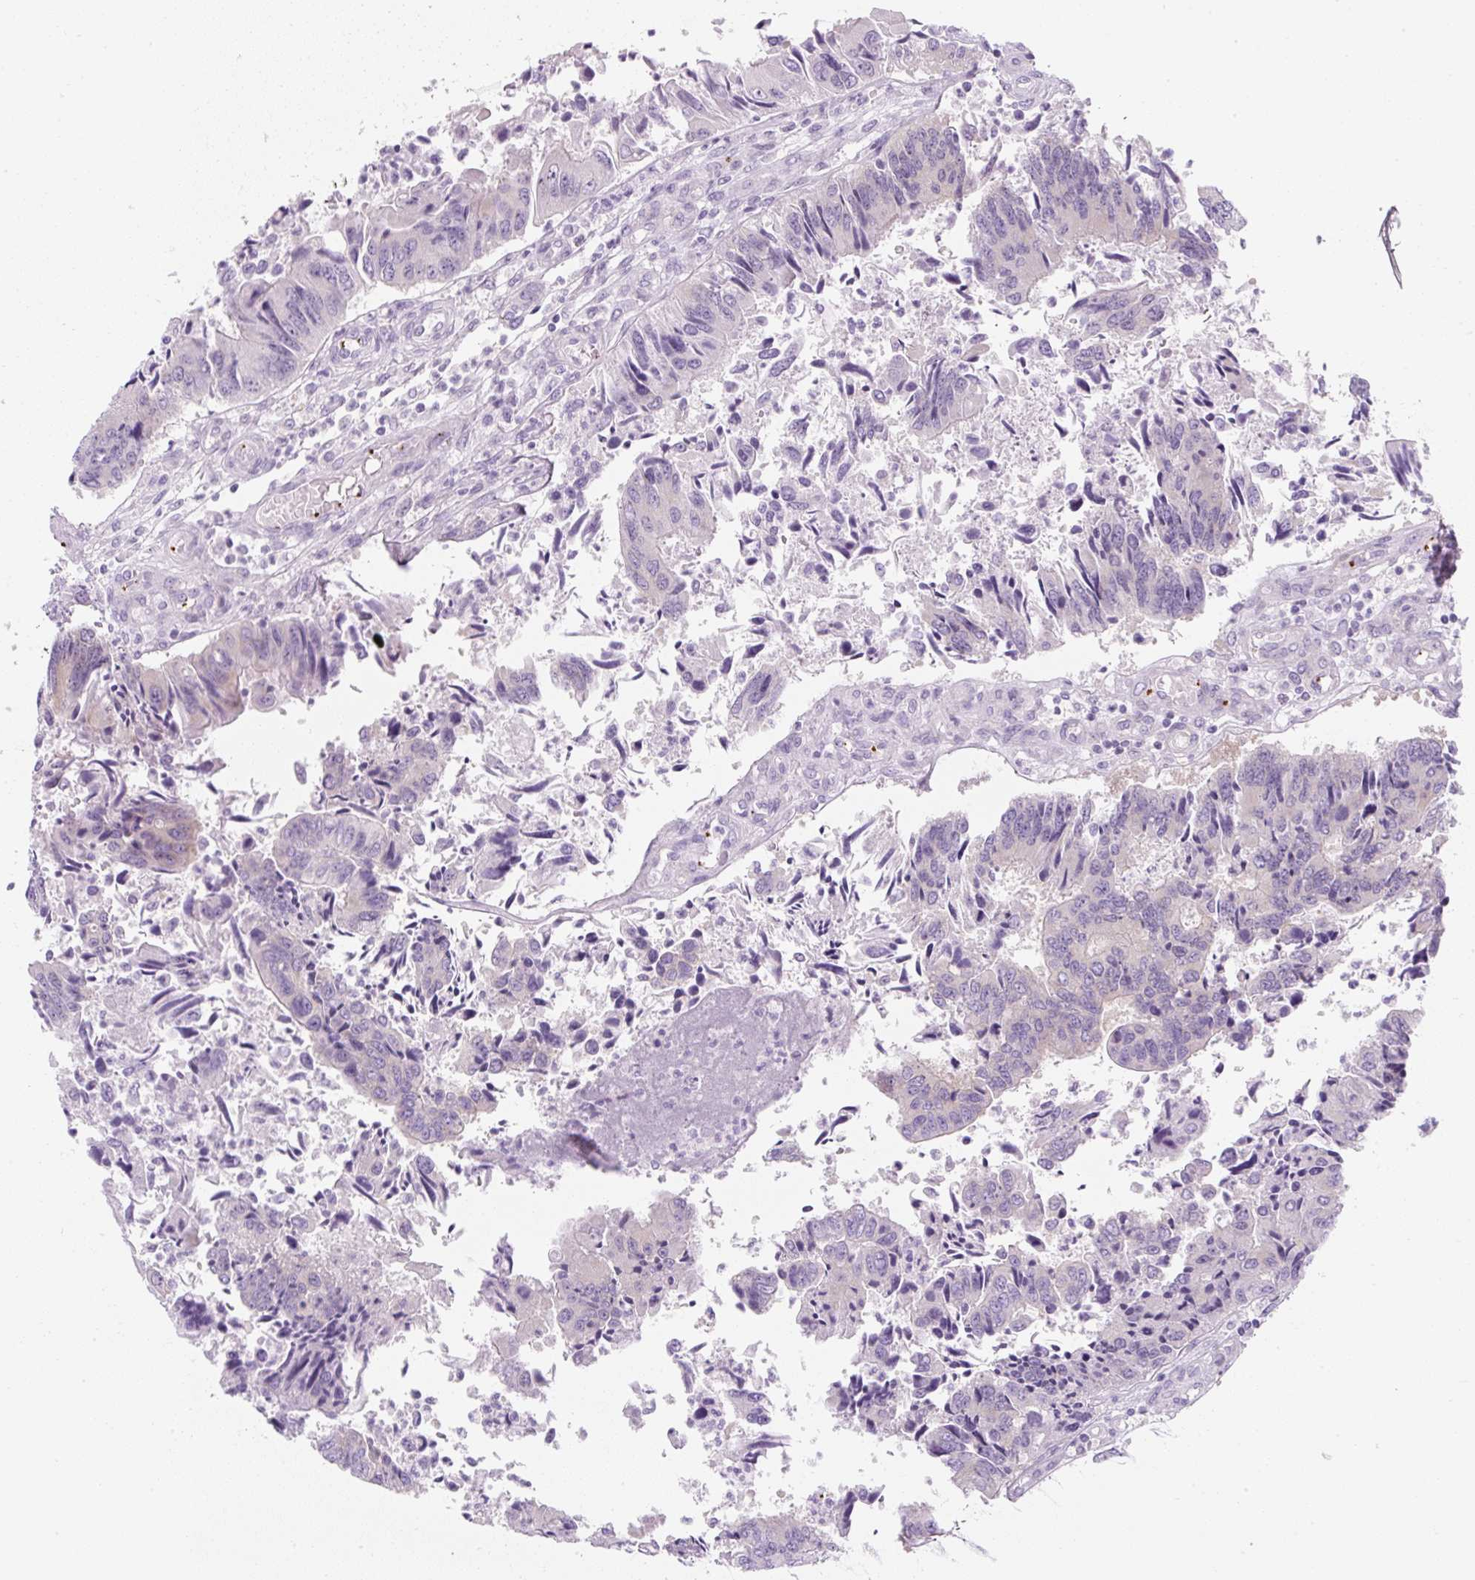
{"staining": {"intensity": "negative", "quantity": "none", "location": "none"}, "tissue": "colorectal cancer", "cell_type": "Tumor cells", "image_type": "cancer", "snomed": [{"axis": "morphology", "description": "Adenocarcinoma, NOS"}, {"axis": "topography", "description": "Colon"}], "caption": "Tumor cells are negative for brown protein staining in colorectal adenocarcinoma. Brightfield microscopy of immunohistochemistry (IHC) stained with DAB (3,3'-diaminobenzidine) (brown) and hematoxylin (blue), captured at high magnification.", "gene": "PF4V1", "patient": {"sex": "female", "age": 67}}